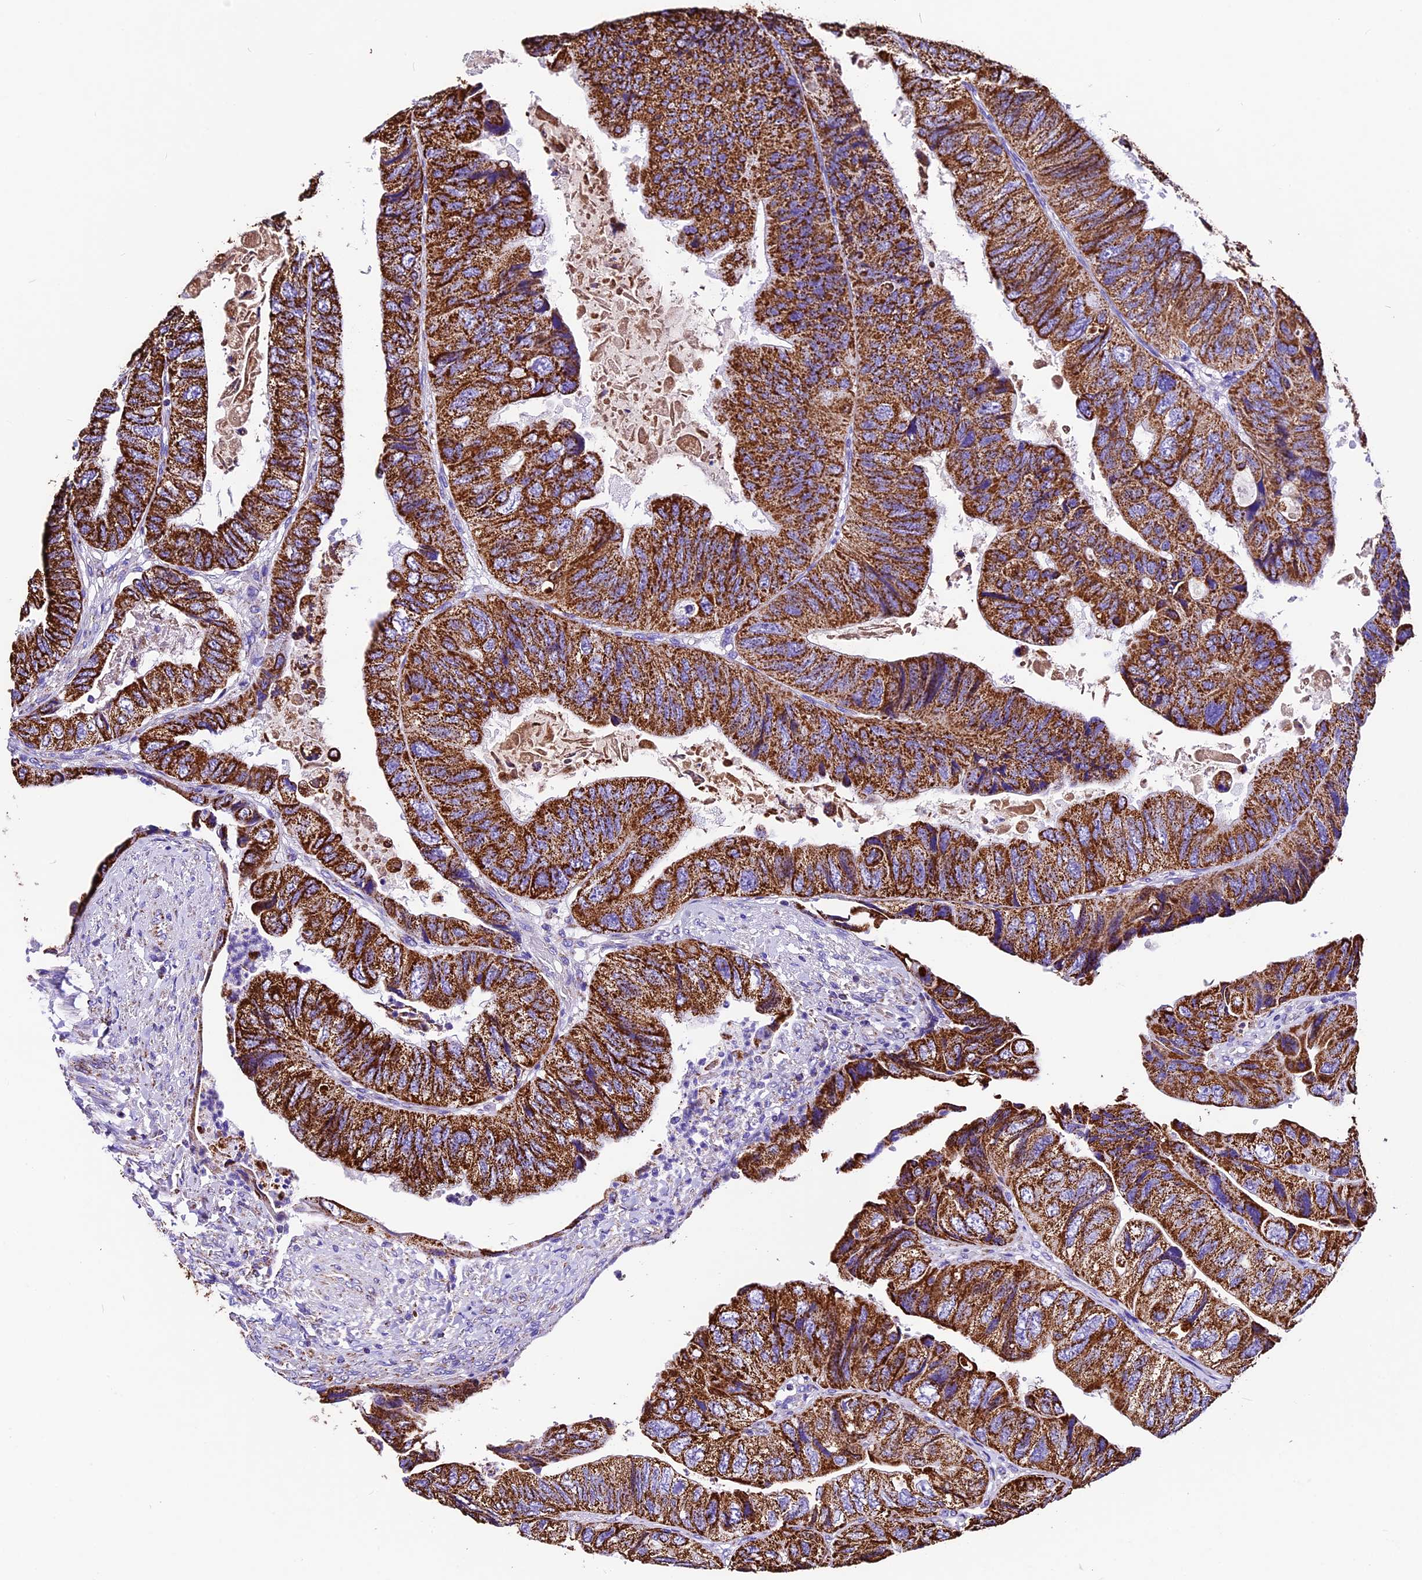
{"staining": {"intensity": "strong", "quantity": ">75%", "location": "cytoplasmic/membranous"}, "tissue": "colorectal cancer", "cell_type": "Tumor cells", "image_type": "cancer", "snomed": [{"axis": "morphology", "description": "Adenocarcinoma, NOS"}, {"axis": "topography", "description": "Rectum"}], "caption": "An immunohistochemistry image of tumor tissue is shown. Protein staining in brown shows strong cytoplasmic/membranous positivity in colorectal adenocarcinoma within tumor cells.", "gene": "DCAF5", "patient": {"sex": "male", "age": 63}}